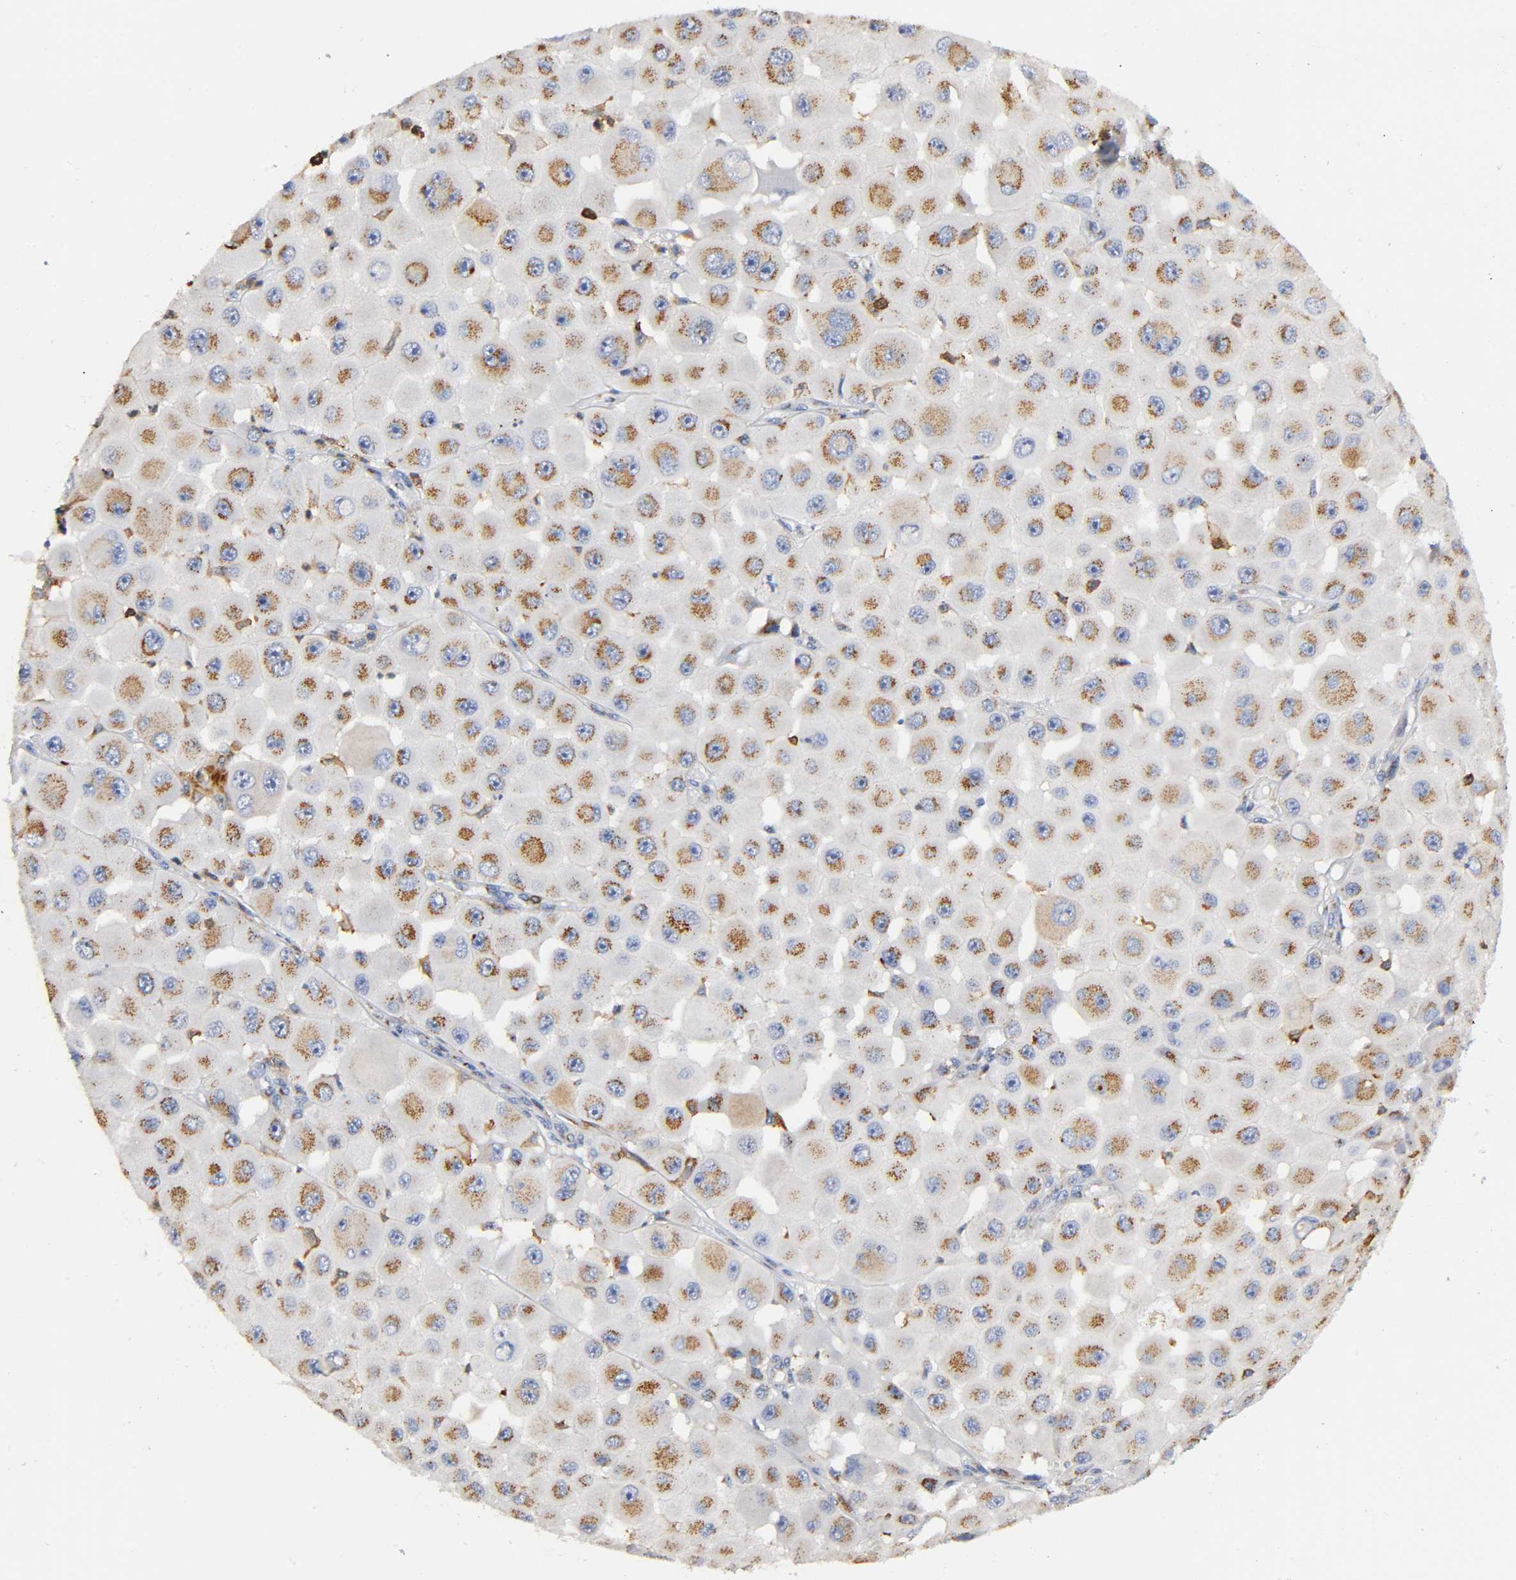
{"staining": {"intensity": "moderate", "quantity": ">75%", "location": "cytoplasmic/membranous"}, "tissue": "melanoma", "cell_type": "Tumor cells", "image_type": "cancer", "snomed": [{"axis": "morphology", "description": "Malignant melanoma, NOS"}, {"axis": "topography", "description": "Skin"}], "caption": "Protein staining demonstrates moderate cytoplasmic/membranous positivity in approximately >75% of tumor cells in melanoma. (DAB (3,3'-diaminobenzidine) IHC, brown staining for protein, blue staining for nuclei).", "gene": "CAPN10", "patient": {"sex": "female", "age": 81}}